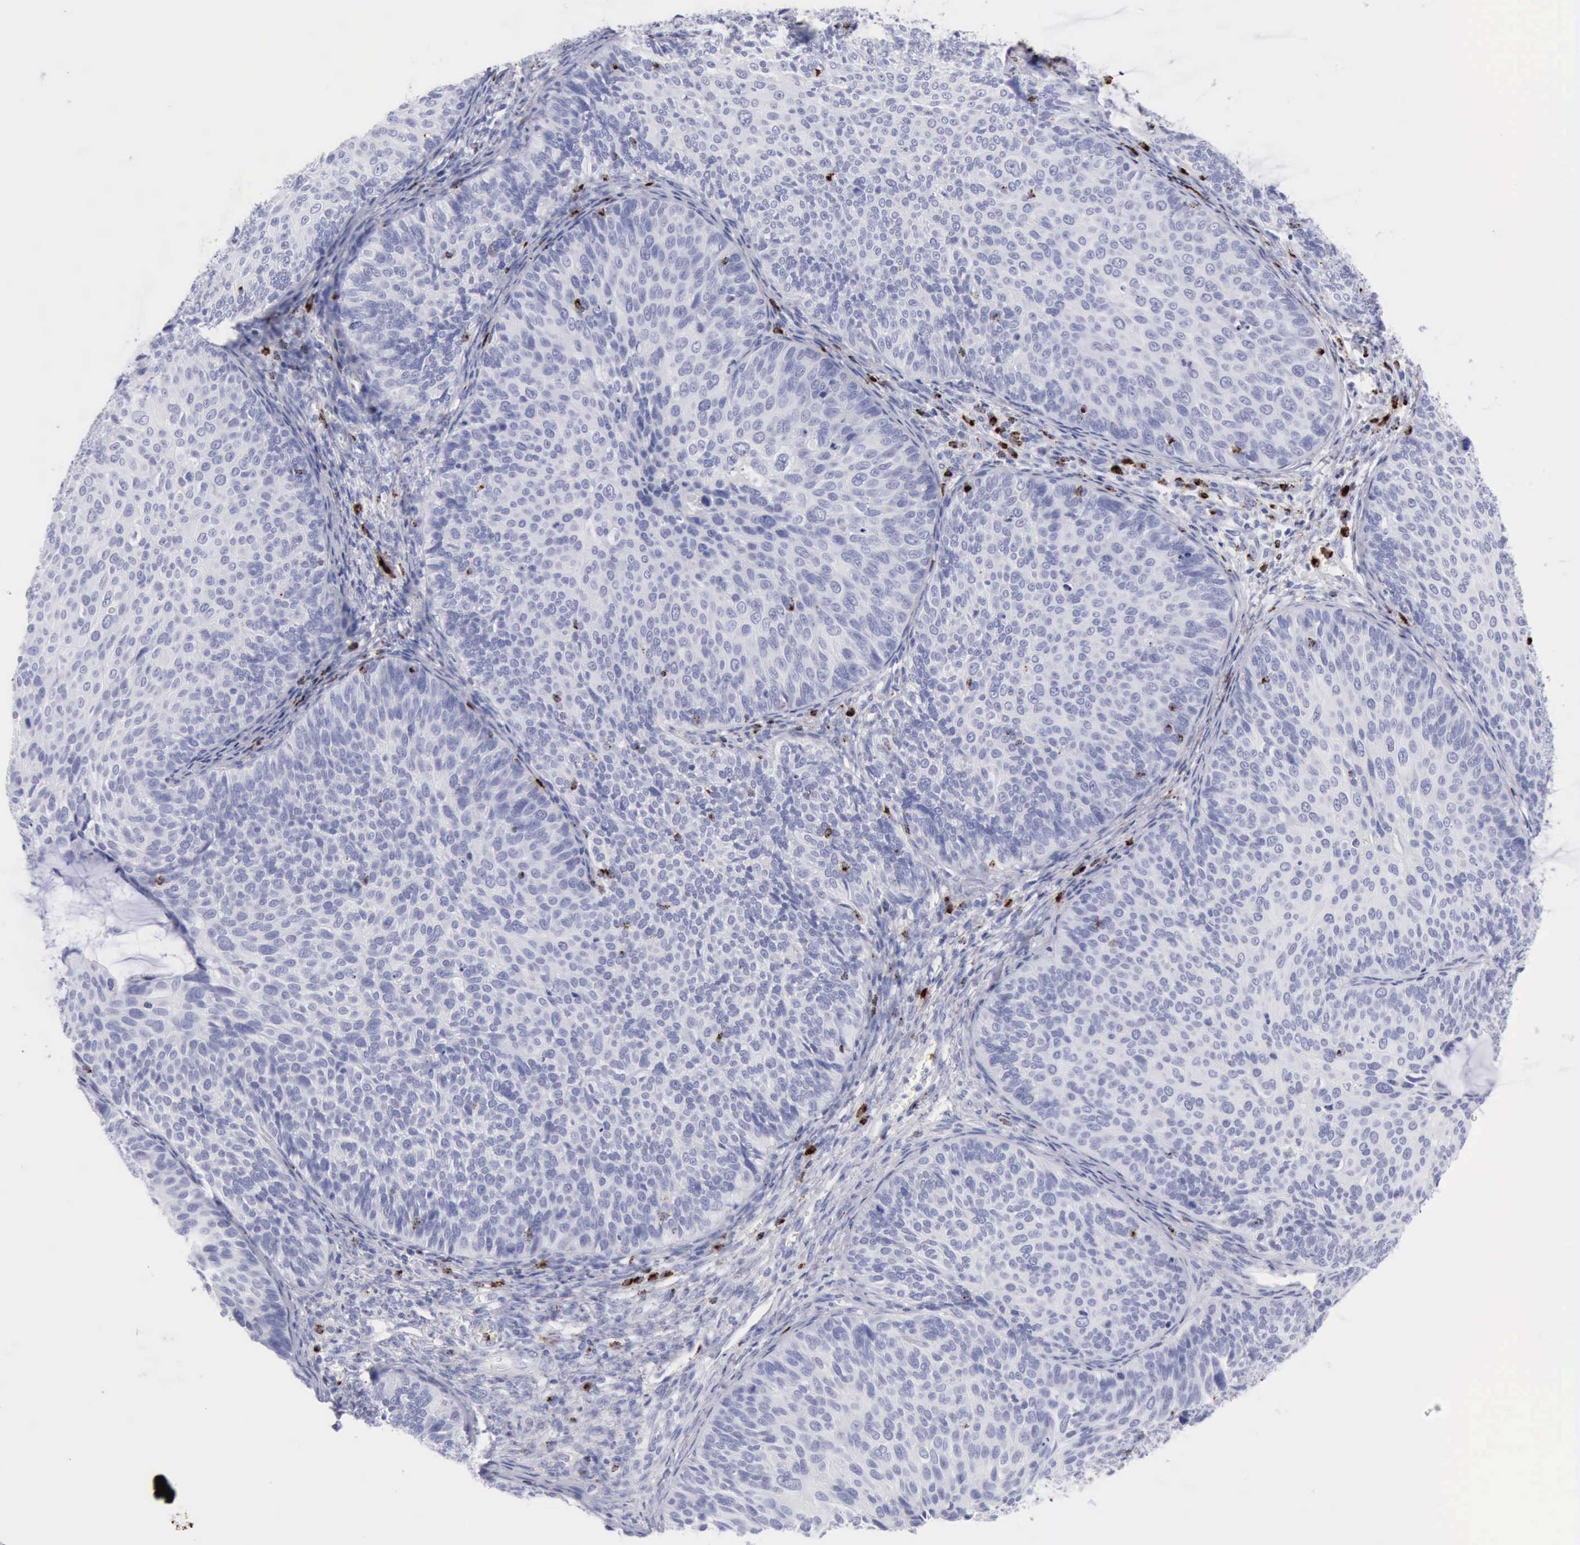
{"staining": {"intensity": "negative", "quantity": "none", "location": "none"}, "tissue": "cervical cancer", "cell_type": "Tumor cells", "image_type": "cancer", "snomed": [{"axis": "morphology", "description": "Squamous cell carcinoma, NOS"}, {"axis": "topography", "description": "Cervix"}], "caption": "IHC of cervical cancer (squamous cell carcinoma) shows no staining in tumor cells. Nuclei are stained in blue.", "gene": "GZMB", "patient": {"sex": "female", "age": 36}}